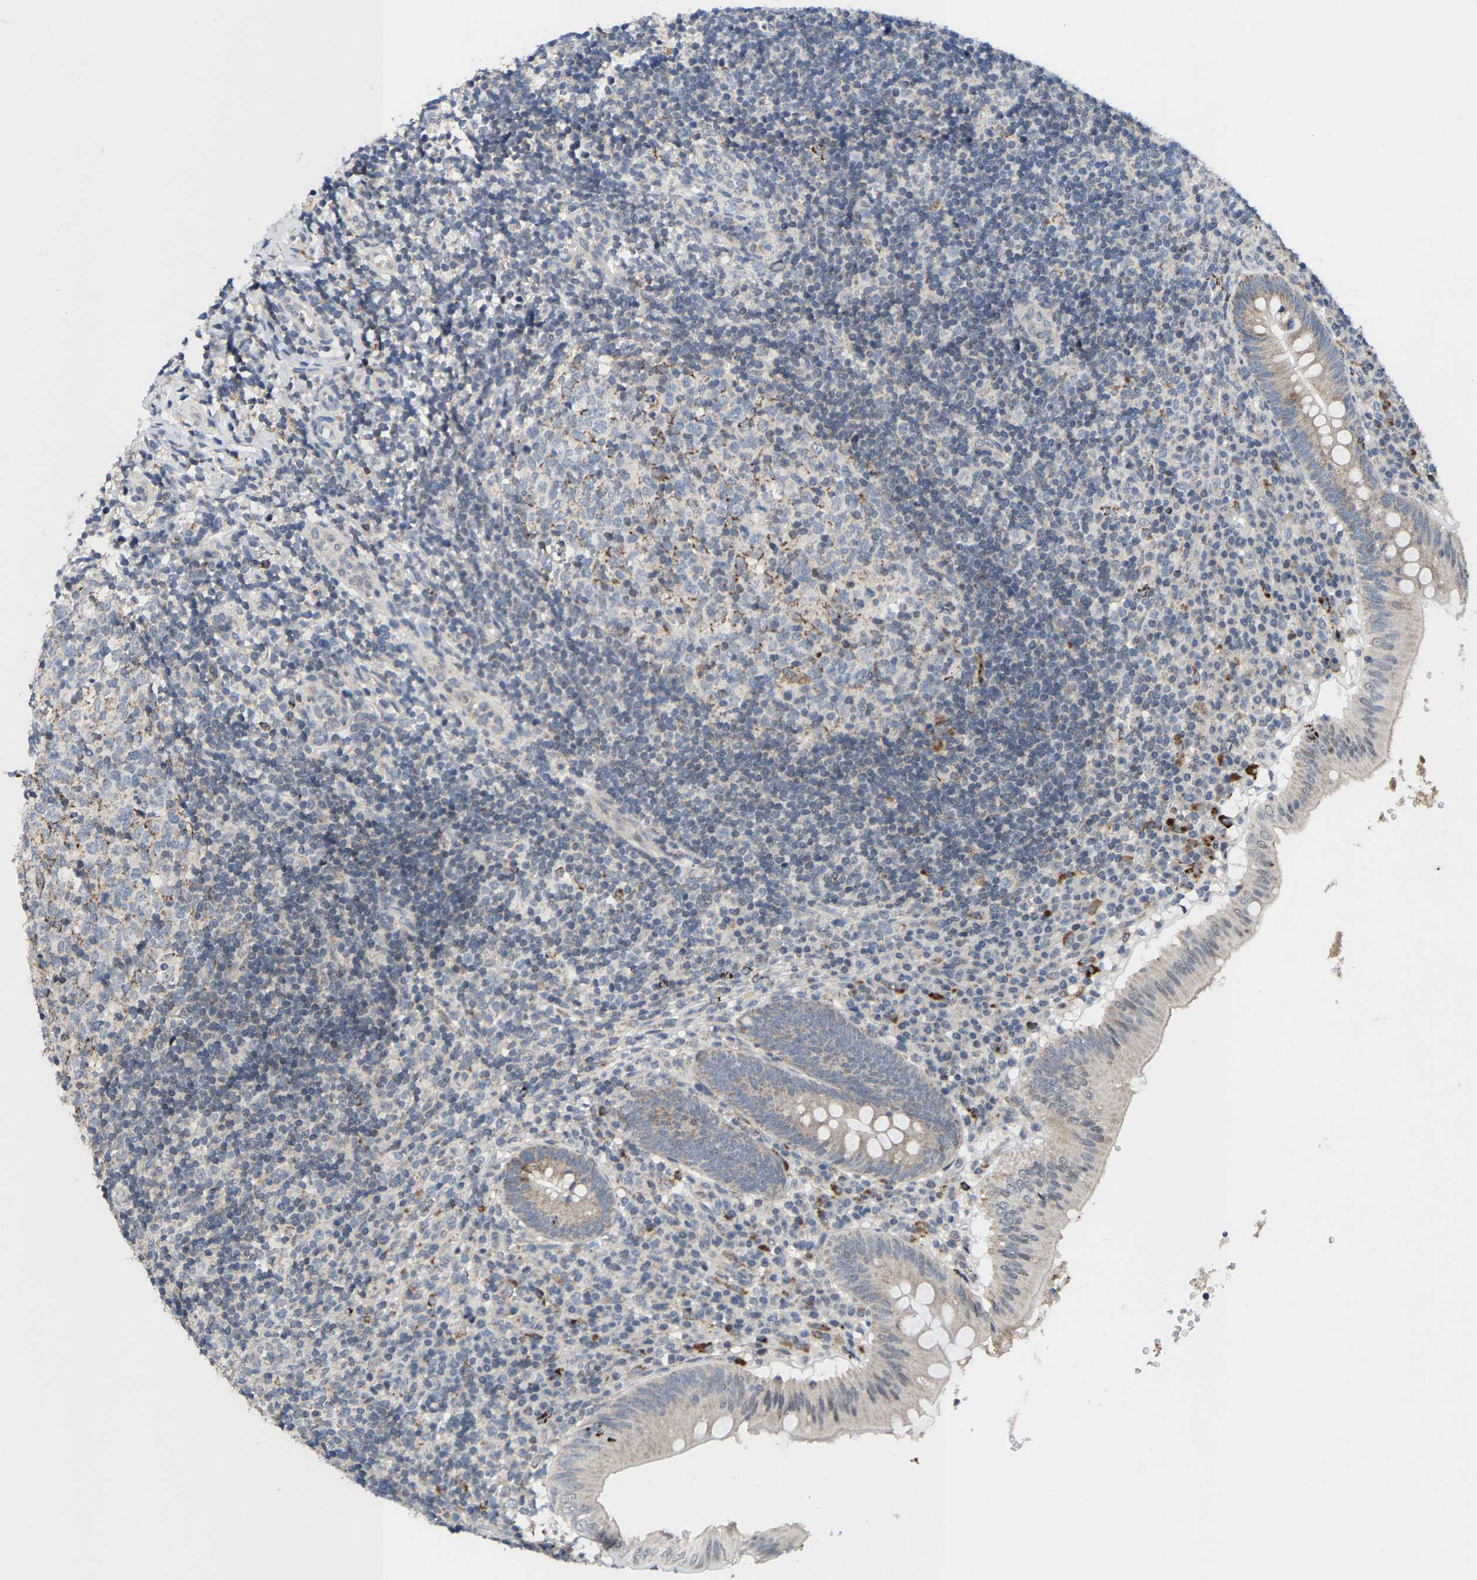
{"staining": {"intensity": "moderate", "quantity": "25%-75%", "location": "cytoplasmic/membranous"}, "tissue": "appendix", "cell_type": "Glandular cells", "image_type": "normal", "snomed": [{"axis": "morphology", "description": "Normal tissue, NOS"}, {"axis": "topography", "description": "Appendix"}], "caption": "This micrograph shows benign appendix stained with immunohistochemistry (IHC) to label a protein in brown. The cytoplasmic/membranous of glandular cells show moderate positivity for the protein. Nuclei are counter-stained blue.", "gene": "TDRKH", "patient": {"sex": "male", "age": 8}}